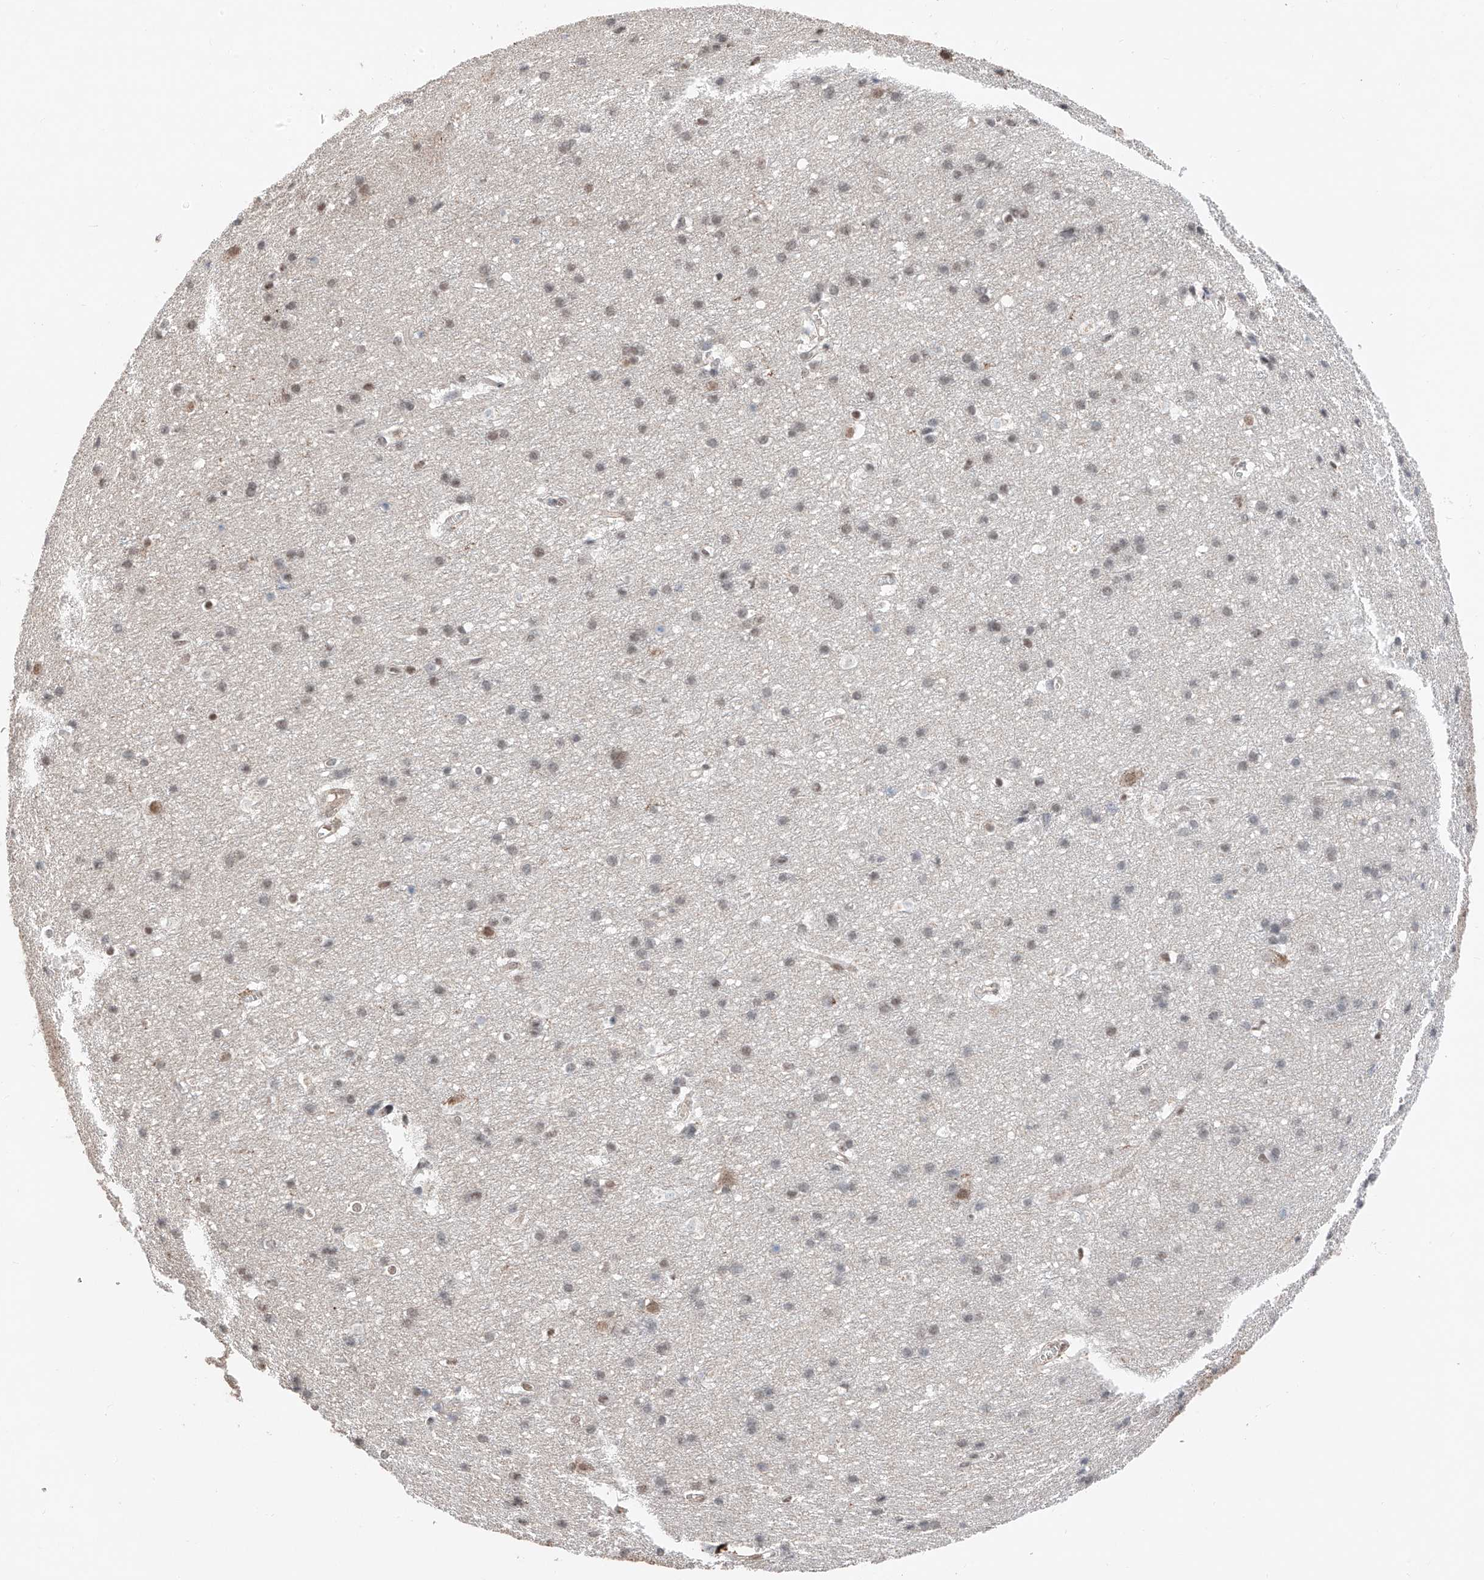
{"staining": {"intensity": "negative", "quantity": "none", "location": "none"}, "tissue": "cerebral cortex", "cell_type": "Endothelial cells", "image_type": "normal", "snomed": [{"axis": "morphology", "description": "Normal tissue, NOS"}, {"axis": "topography", "description": "Cerebral cortex"}], "caption": "Normal cerebral cortex was stained to show a protein in brown. There is no significant positivity in endothelial cells. (Stains: DAB immunohistochemistry (IHC) with hematoxylin counter stain, Microscopy: brightfield microscopy at high magnification).", "gene": "TBX4", "patient": {"sex": "male", "age": 54}}